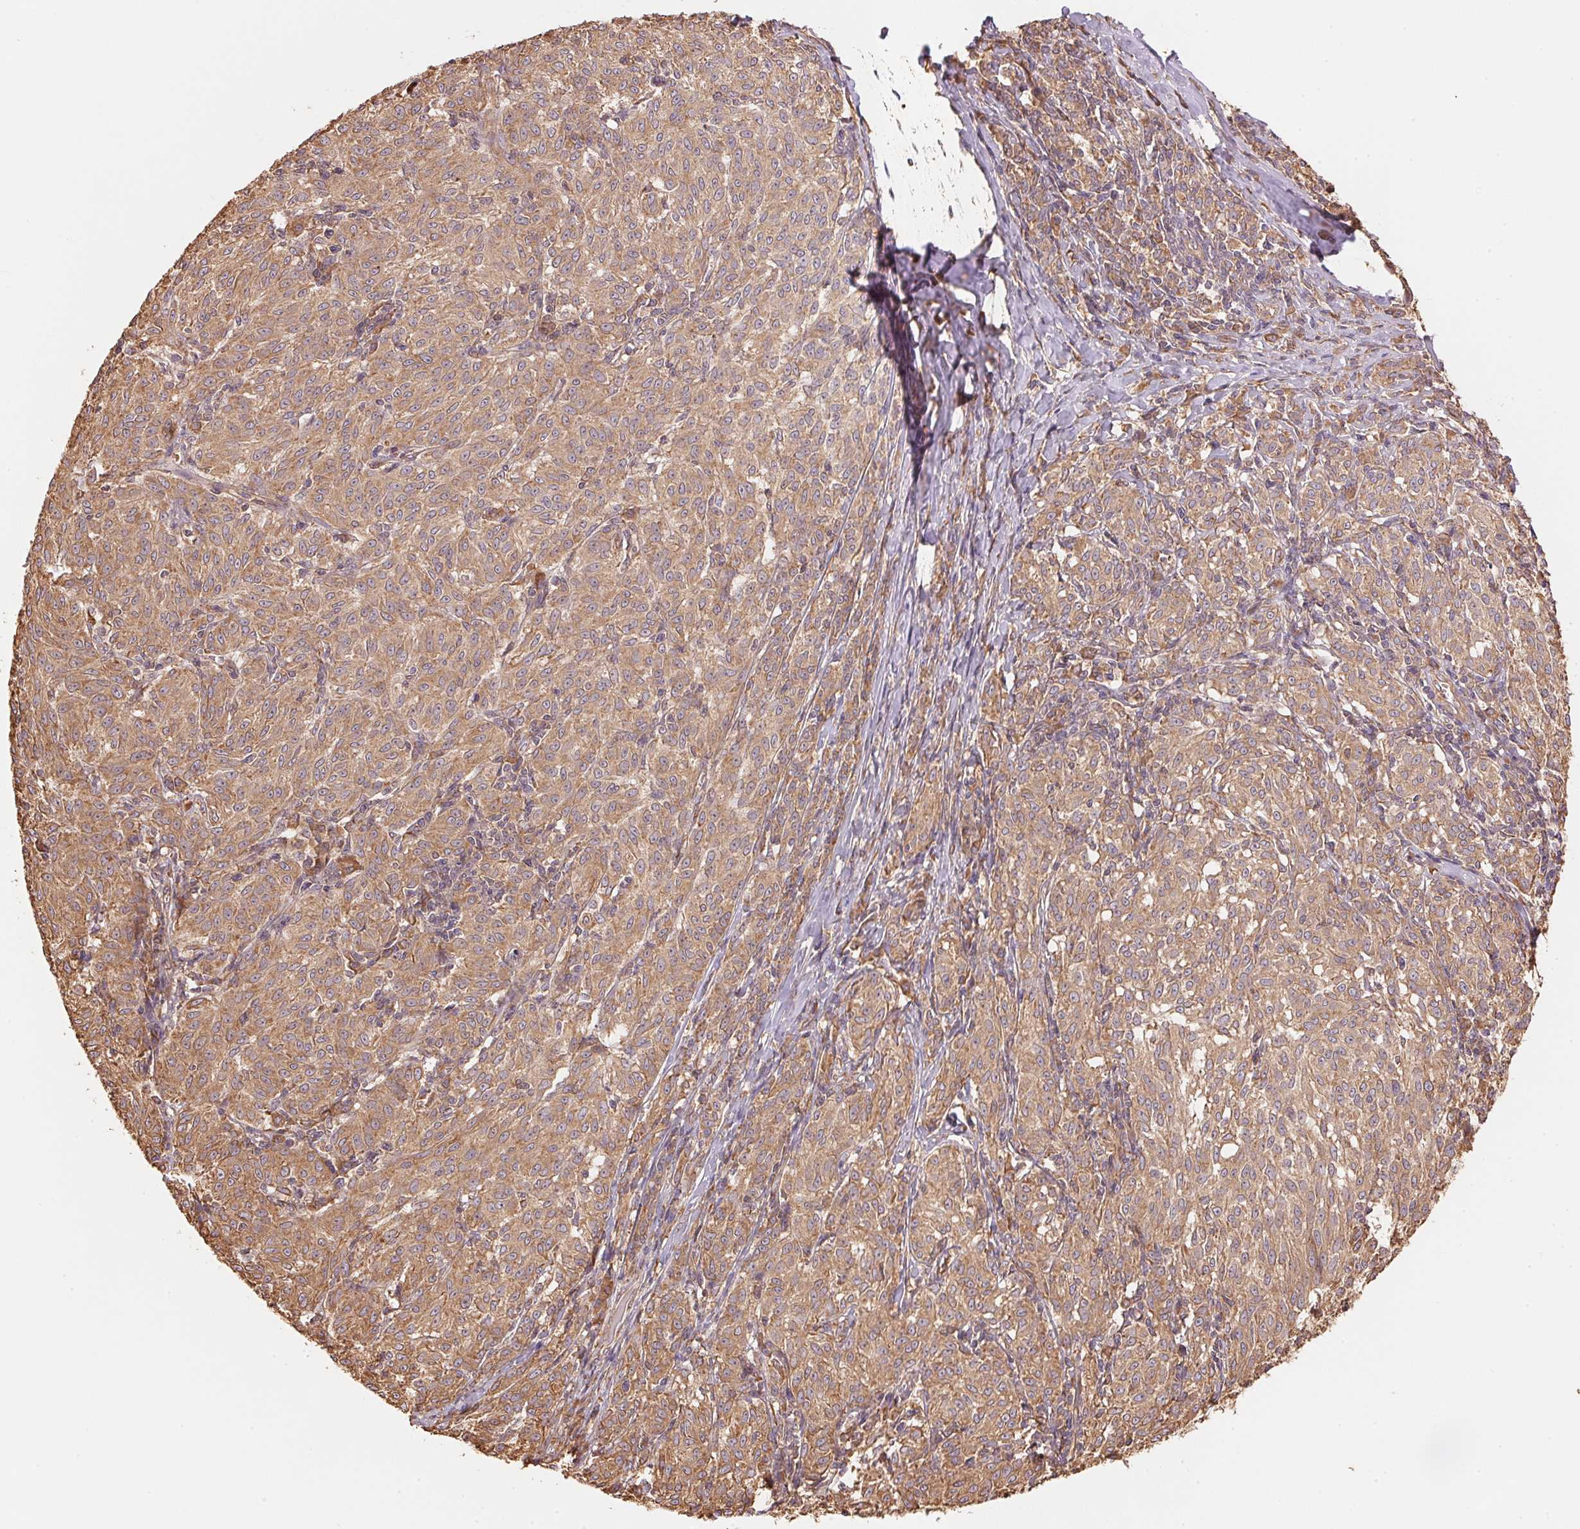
{"staining": {"intensity": "moderate", "quantity": ">75%", "location": "cytoplasmic/membranous"}, "tissue": "melanoma", "cell_type": "Tumor cells", "image_type": "cancer", "snomed": [{"axis": "morphology", "description": "Malignant melanoma, NOS"}, {"axis": "topography", "description": "Skin"}], "caption": "A brown stain labels moderate cytoplasmic/membranous staining of a protein in human melanoma tumor cells.", "gene": "C6orf163", "patient": {"sex": "female", "age": 72}}